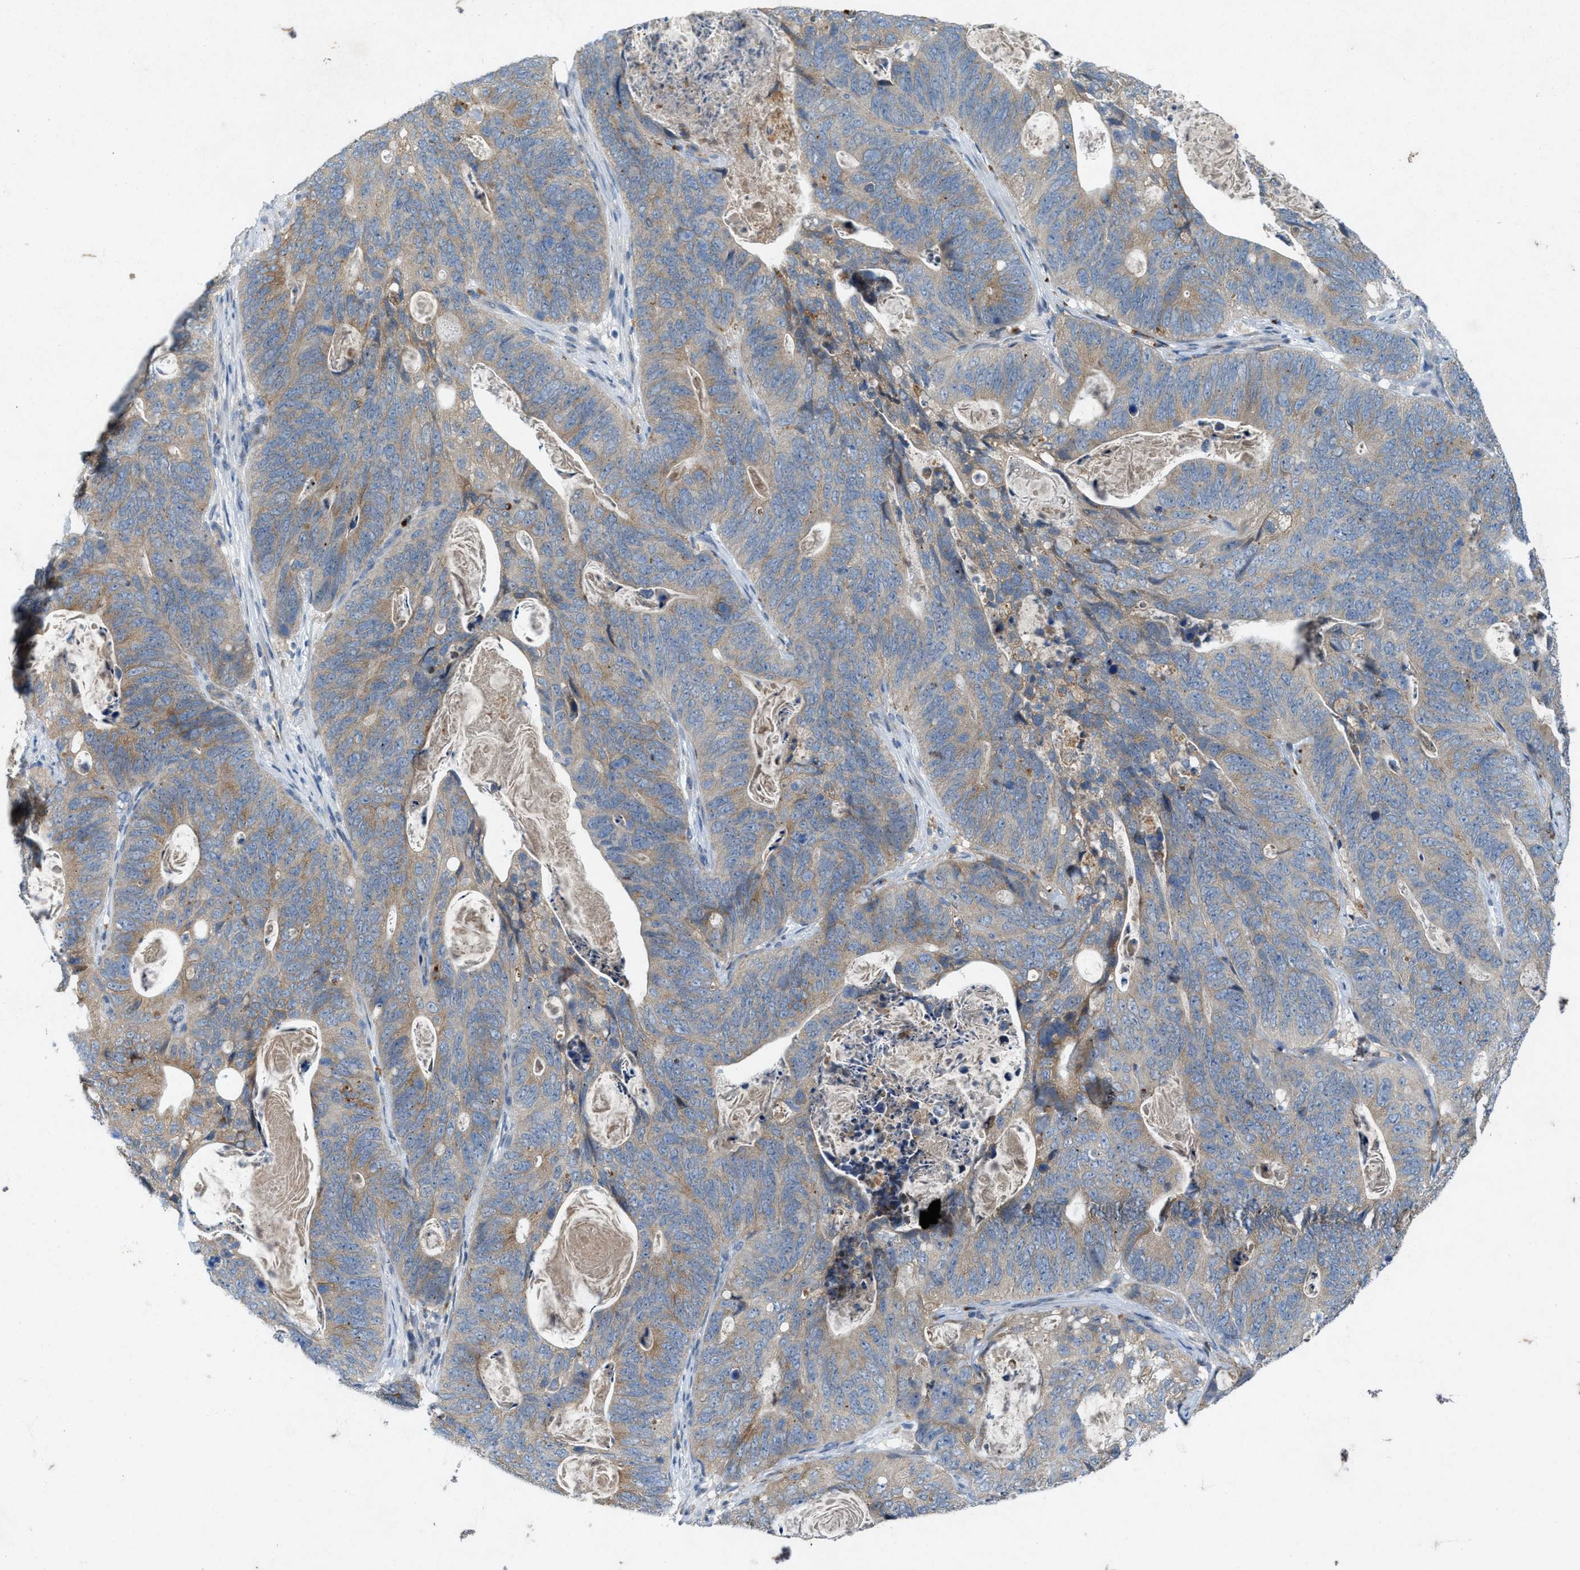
{"staining": {"intensity": "weak", "quantity": ">75%", "location": "cytoplasmic/membranous"}, "tissue": "stomach cancer", "cell_type": "Tumor cells", "image_type": "cancer", "snomed": [{"axis": "morphology", "description": "Normal tissue, NOS"}, {"axis": "morphology", "description": "Adenocarcinoma, NOS"}, {"axis": "topography", "description": "Stomach"}], "caption": "Tumor cells show low levels of weak cytoplasmic/membranous expression in about >75% of cells in stomach adenocarcinoma.", "gene": "URGCP", "patient": {"sex": "female", "age": 89}}